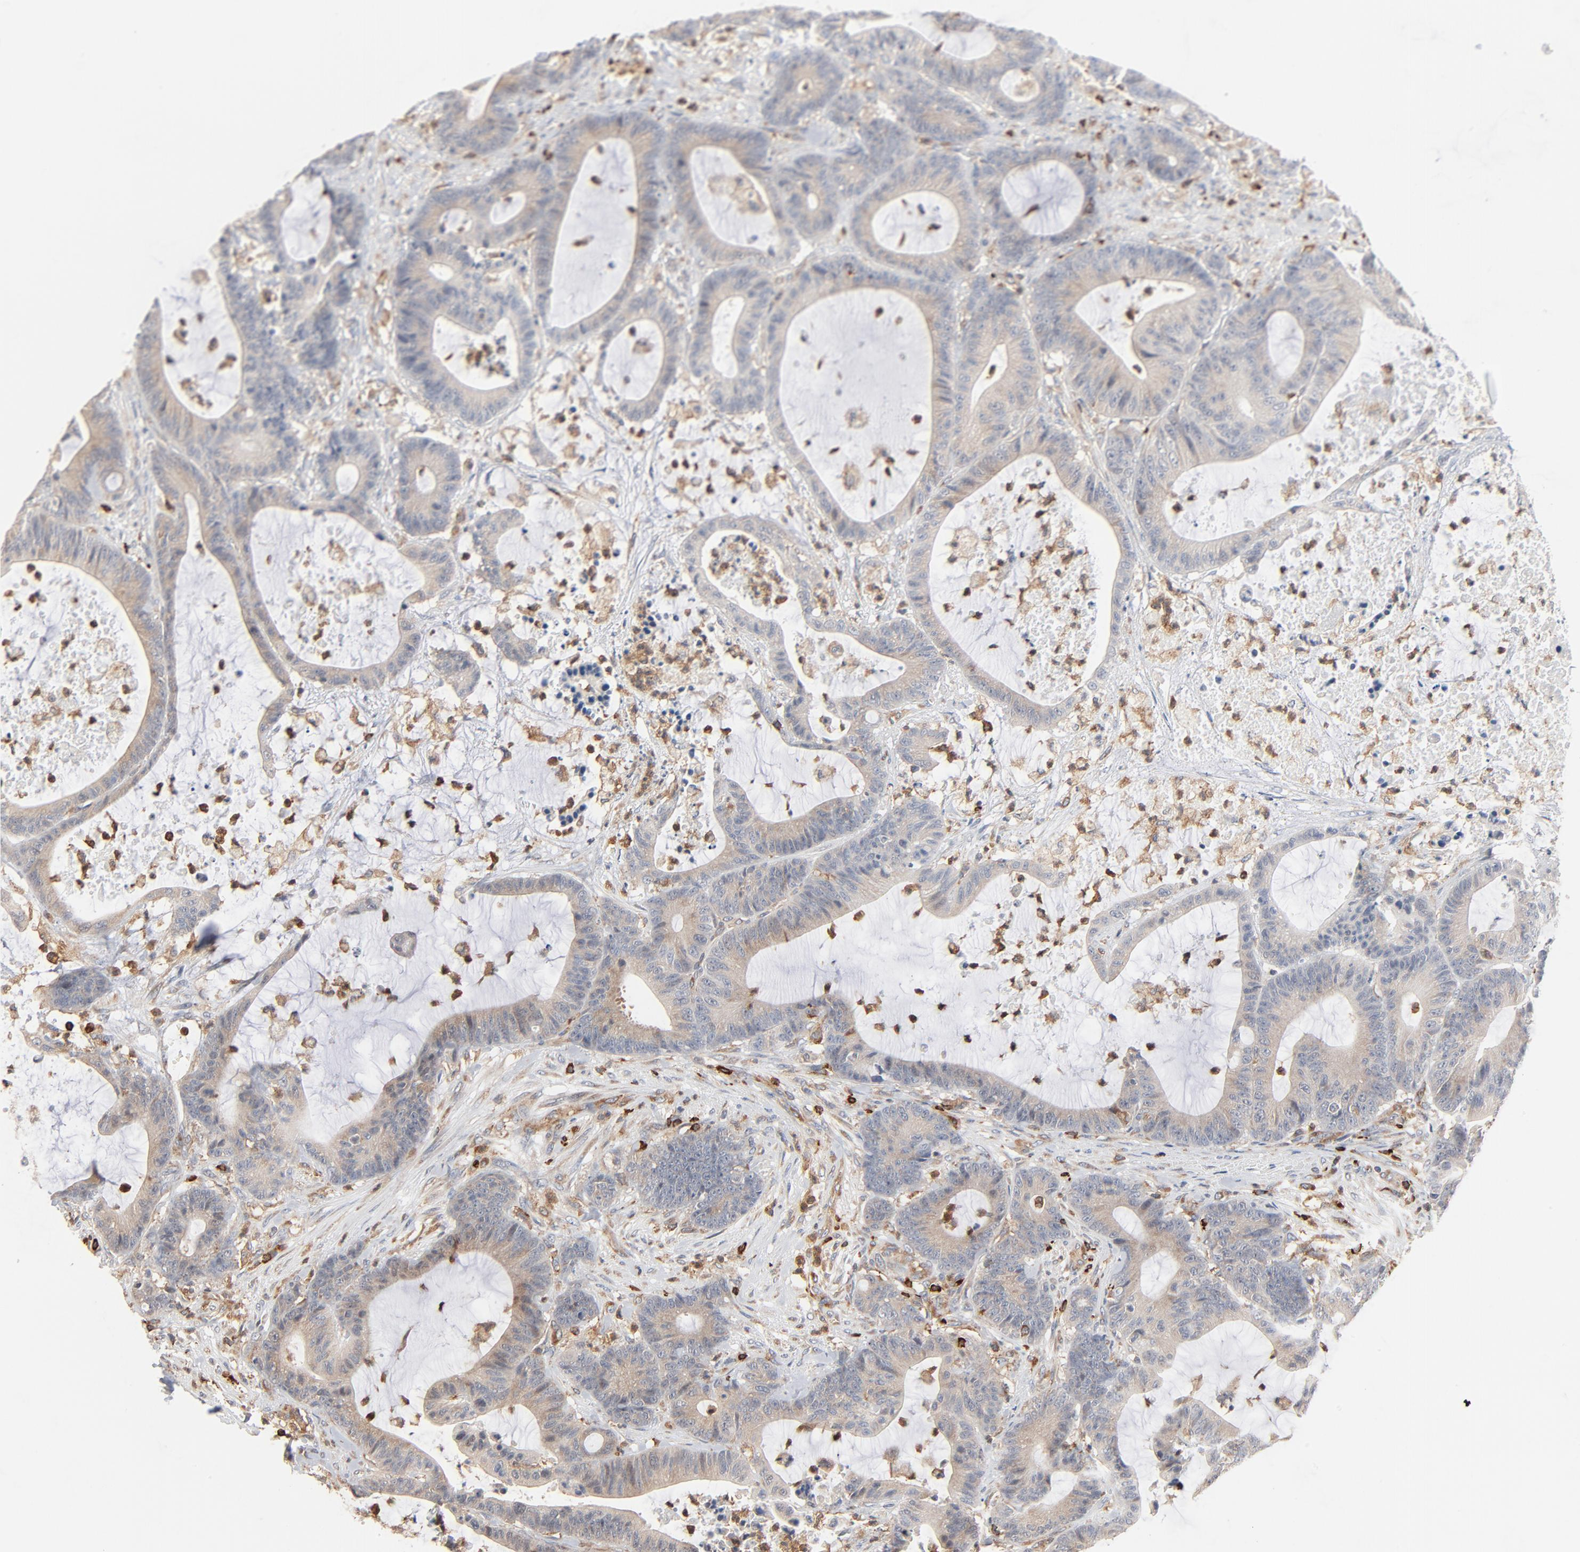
{"staining": {"intensity": "weak", "quantity": ">75%", "location": "cytoplasmic/membranous"}, "tissue": "colorectal cancer", "cell_type": "Tumor cells", "image_type": "cancer", "snomed": [{"axis": "morphology", "description": "Adenocarcinoma, NOS"}, {"axis": "topography", "description": "Colon"}], "caption": "A low amount of weak cytoplasmic/membranous positivity is seen in approximately >75% of tumor cells in colorectal cancer tissue.", "gene": "SH3KBP1", "patient": {"sex": "female", "age": 84}}